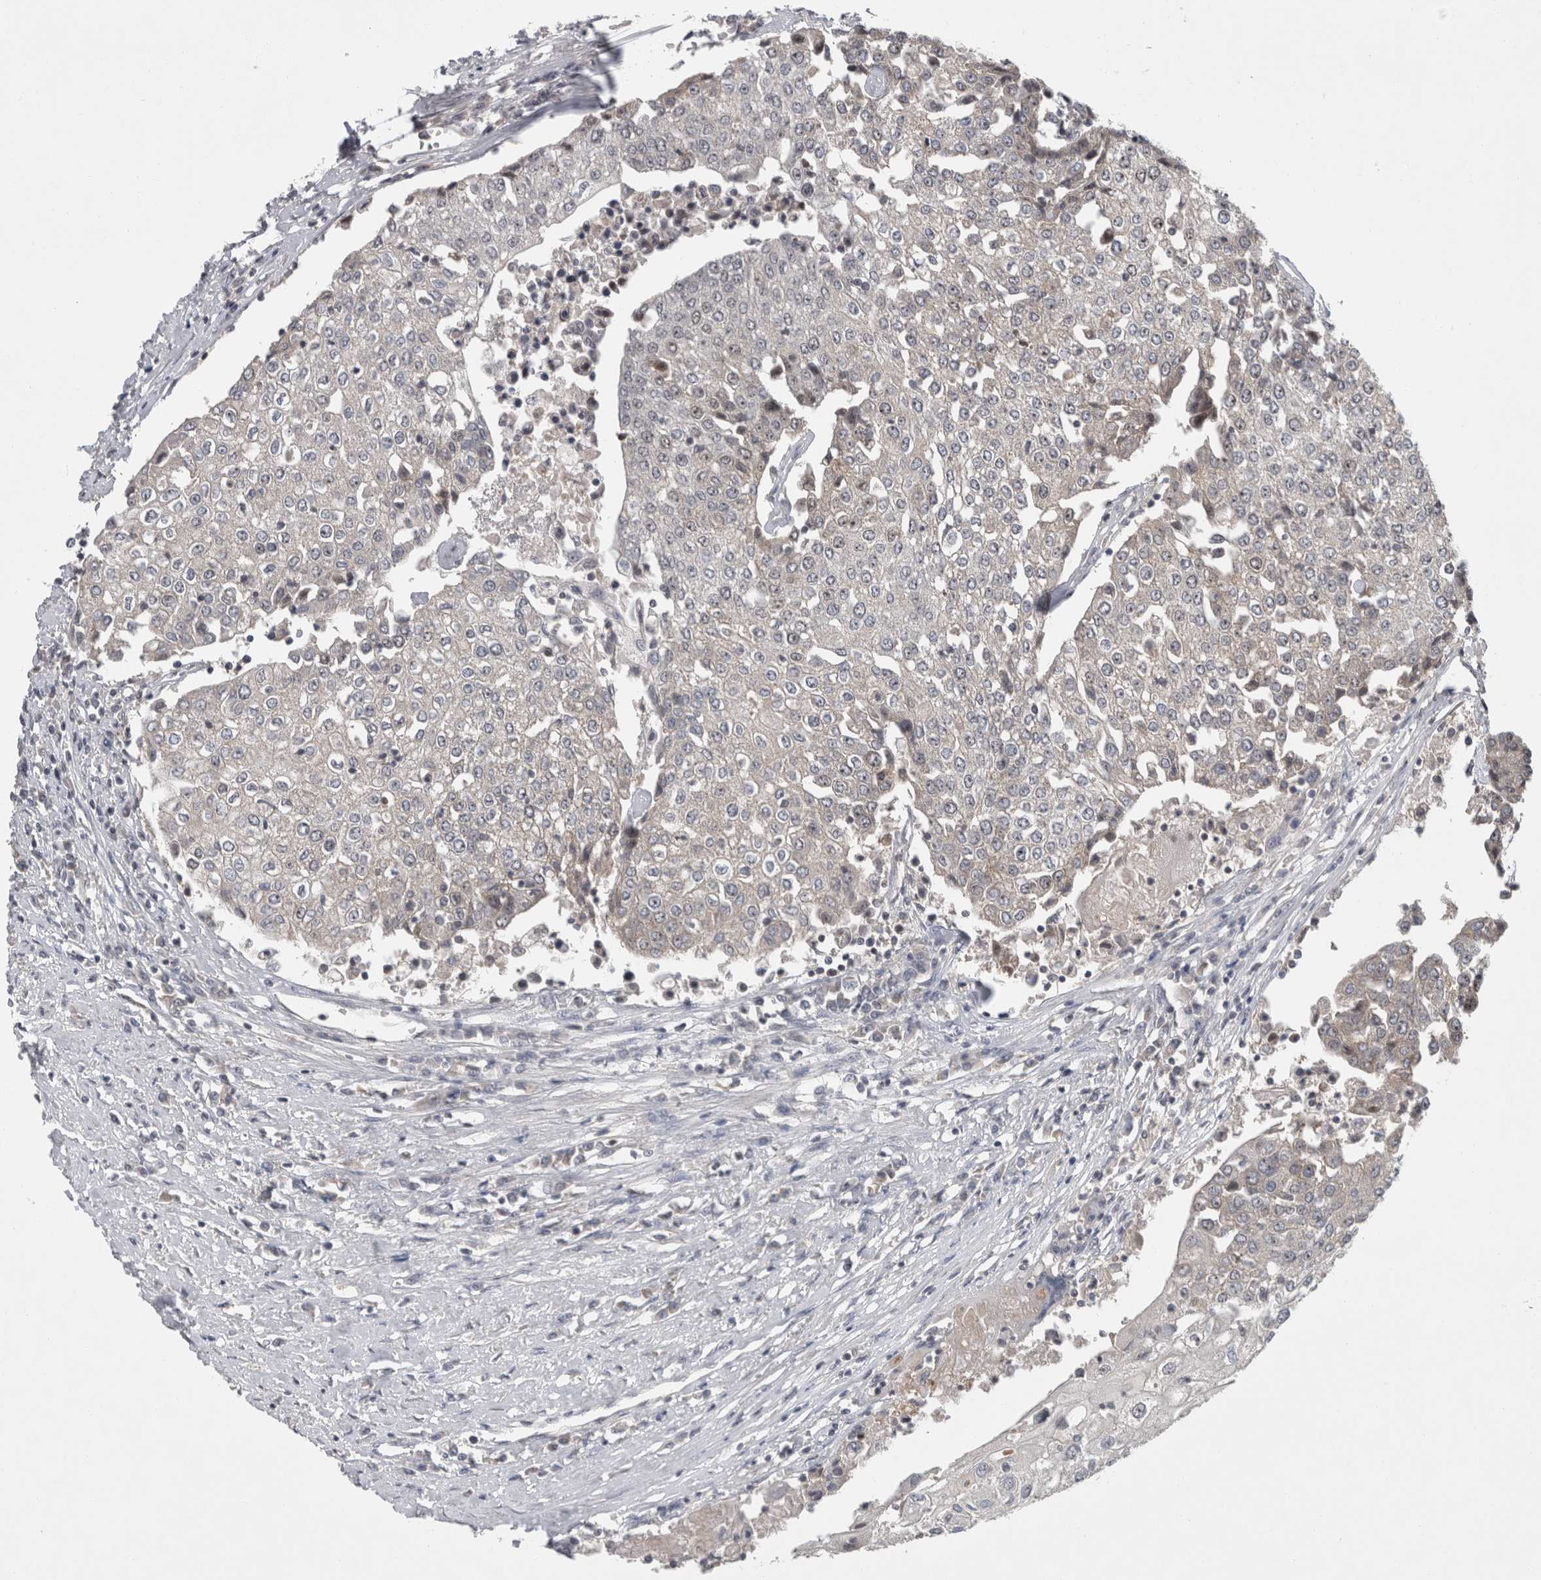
{"staining": {"intensity": "weak", "quantity": "<25%", "location": "cytoplasmic/membranous,nuclear"}, "tissue": "urothelial cancer", "cell_type": "Tumor cells", "image_type": "cancer", "snomed": [{"axis": "morphology", "description": "Urothelial carcinoma, High grade"}, {"axis": "topography", "description": "Urinary bladder"}], "caption": "Immunohistochemical staining of human high-grade urothelial carcinoma demonstrates no significant positivity in tumor cells. (Immunohistochemistry (ihc), brightfield microscopy, high magnification).", "gene": "RBM28", "patient": {"sex": "female", "age": 85}}